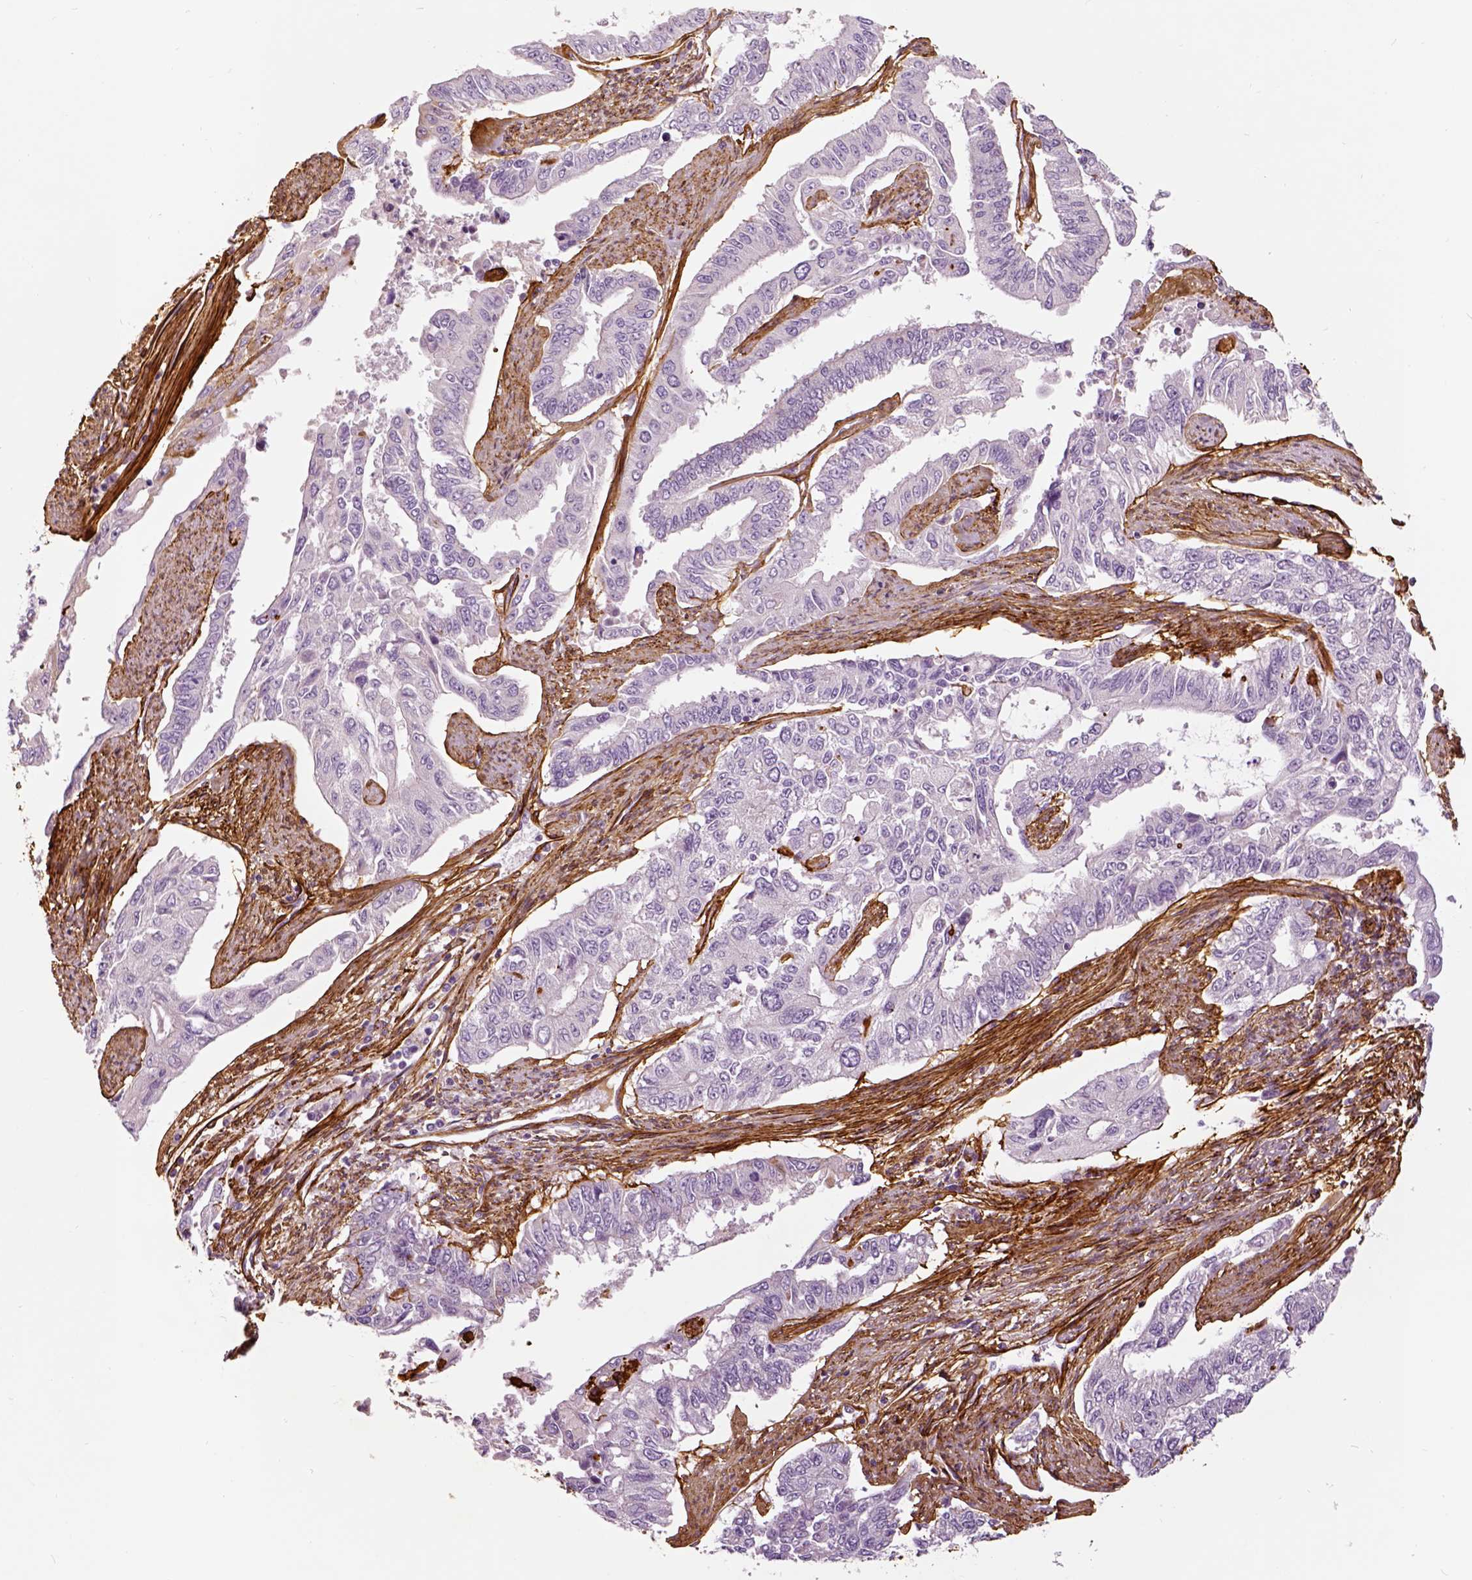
{"staining": {"intensity": "negative", "quantity": "none", "location": "none"}, "tissue": "endometrial cancer", "cell_type": "Tumor cells", "image_type": "cancer", "snomed": [{"axis": "morphology", "description": "Adenocarcinoma, NOS"}, {"axis": "topography", "description": "Uterus"}], "caption": "An image of human endometrial cancer is negative for staining in tumor cells.", "gene": "COL6A2", "patient": {"sex": "female", "age": 59}}